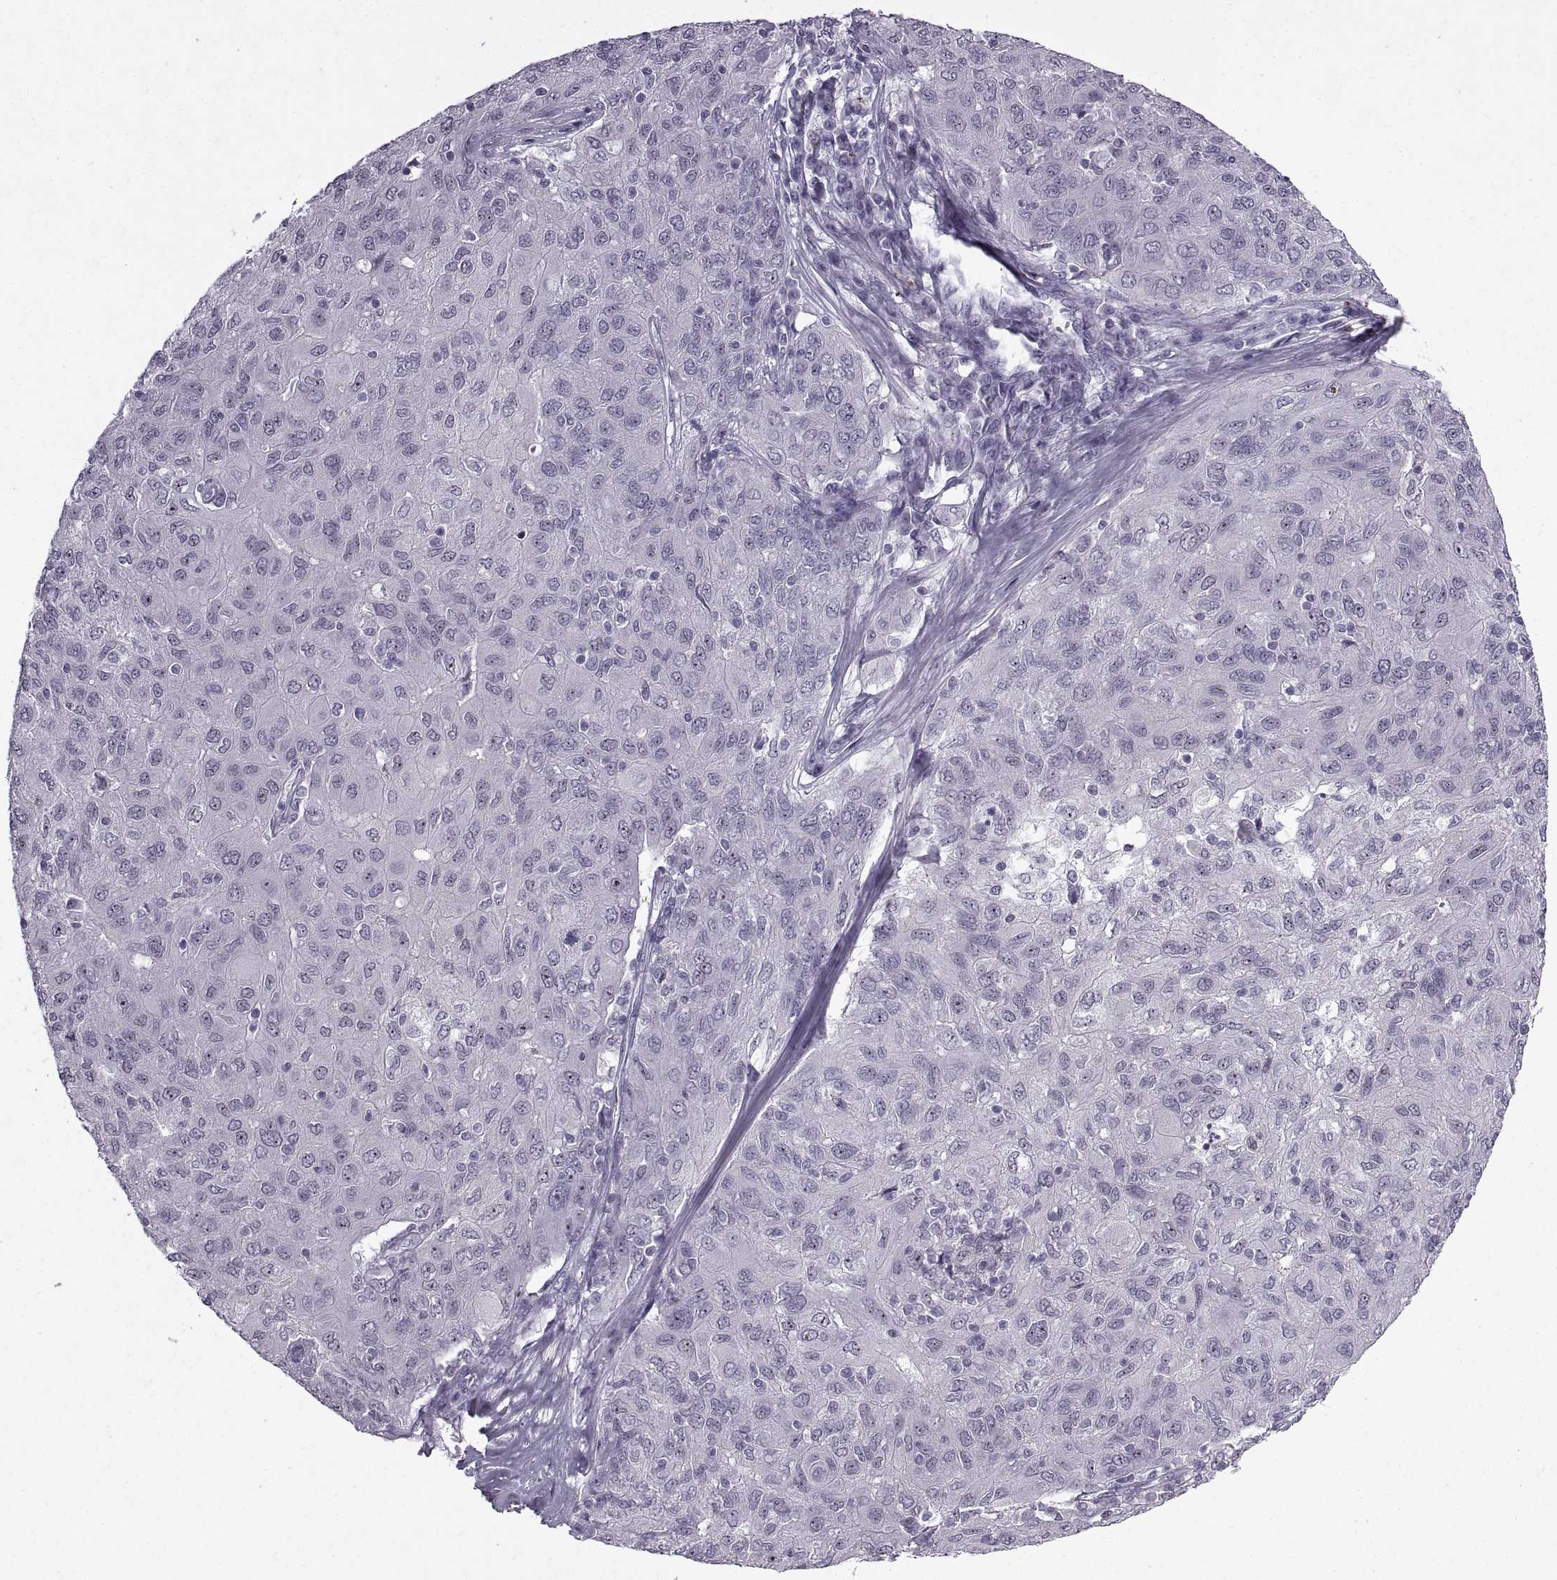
{"staining": {"intensity": "weak", "quantity": "<25%", "location": "nuclear"}, "tissue": "ovarian cancer", "cell_type": "Tumor cells", "image_type": "cancer", "snomed": [{"axis": "morphology", "description": "Carcinoma, endometroid"}, {"axis": "topography", "description": "Ovary"}], "caption": "This is an immunohistochemistry (IHC) image of human endometroid carcinoma (ovarian). There is no staining in tumor cells.", "gene": "SINHCAF", "patient": {"sex": "female", "age": 50}}